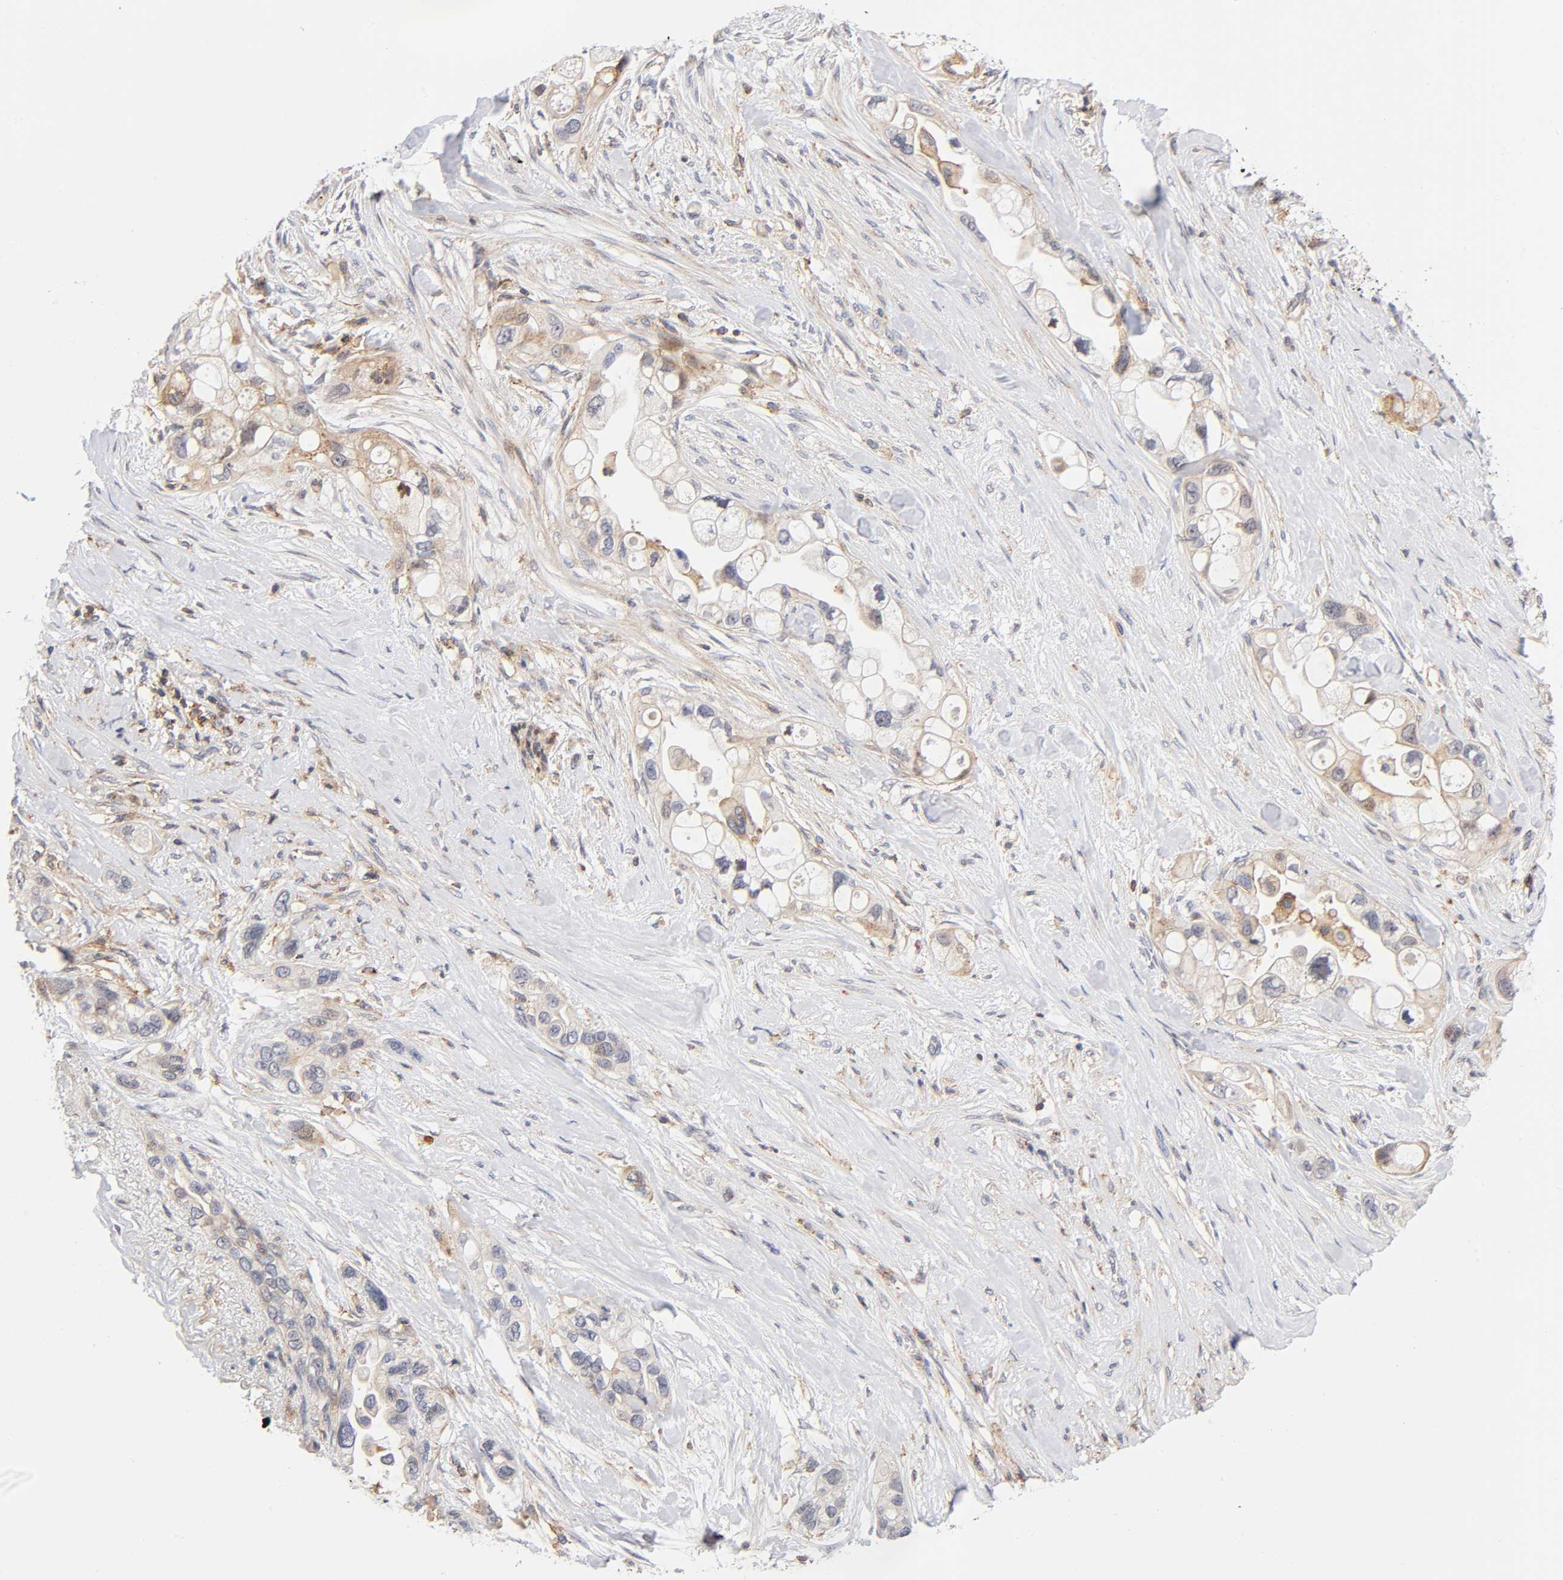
{"staining": {"intensity": "weak", "quantity": ">75%", "location": "cytoplasmic/membranous"}, "tissue": "pancreatic cancer", "cell_type": "Tumor cells", "image_type": "cancer", "snomed": [{"axis": "morphology", "description": "Adenocarcinoma, NOS"}, {"axis": "topography", "description": "Pancreas"}], "caption": "The histopathology image displays a brown stain indicating the presence of a protein in the cytoplasmic/membranous of tumor cells in pancreatic adenocarcinoma.", "gene": "ANXA7", "patient": {"sex": "female", "age": 77}}